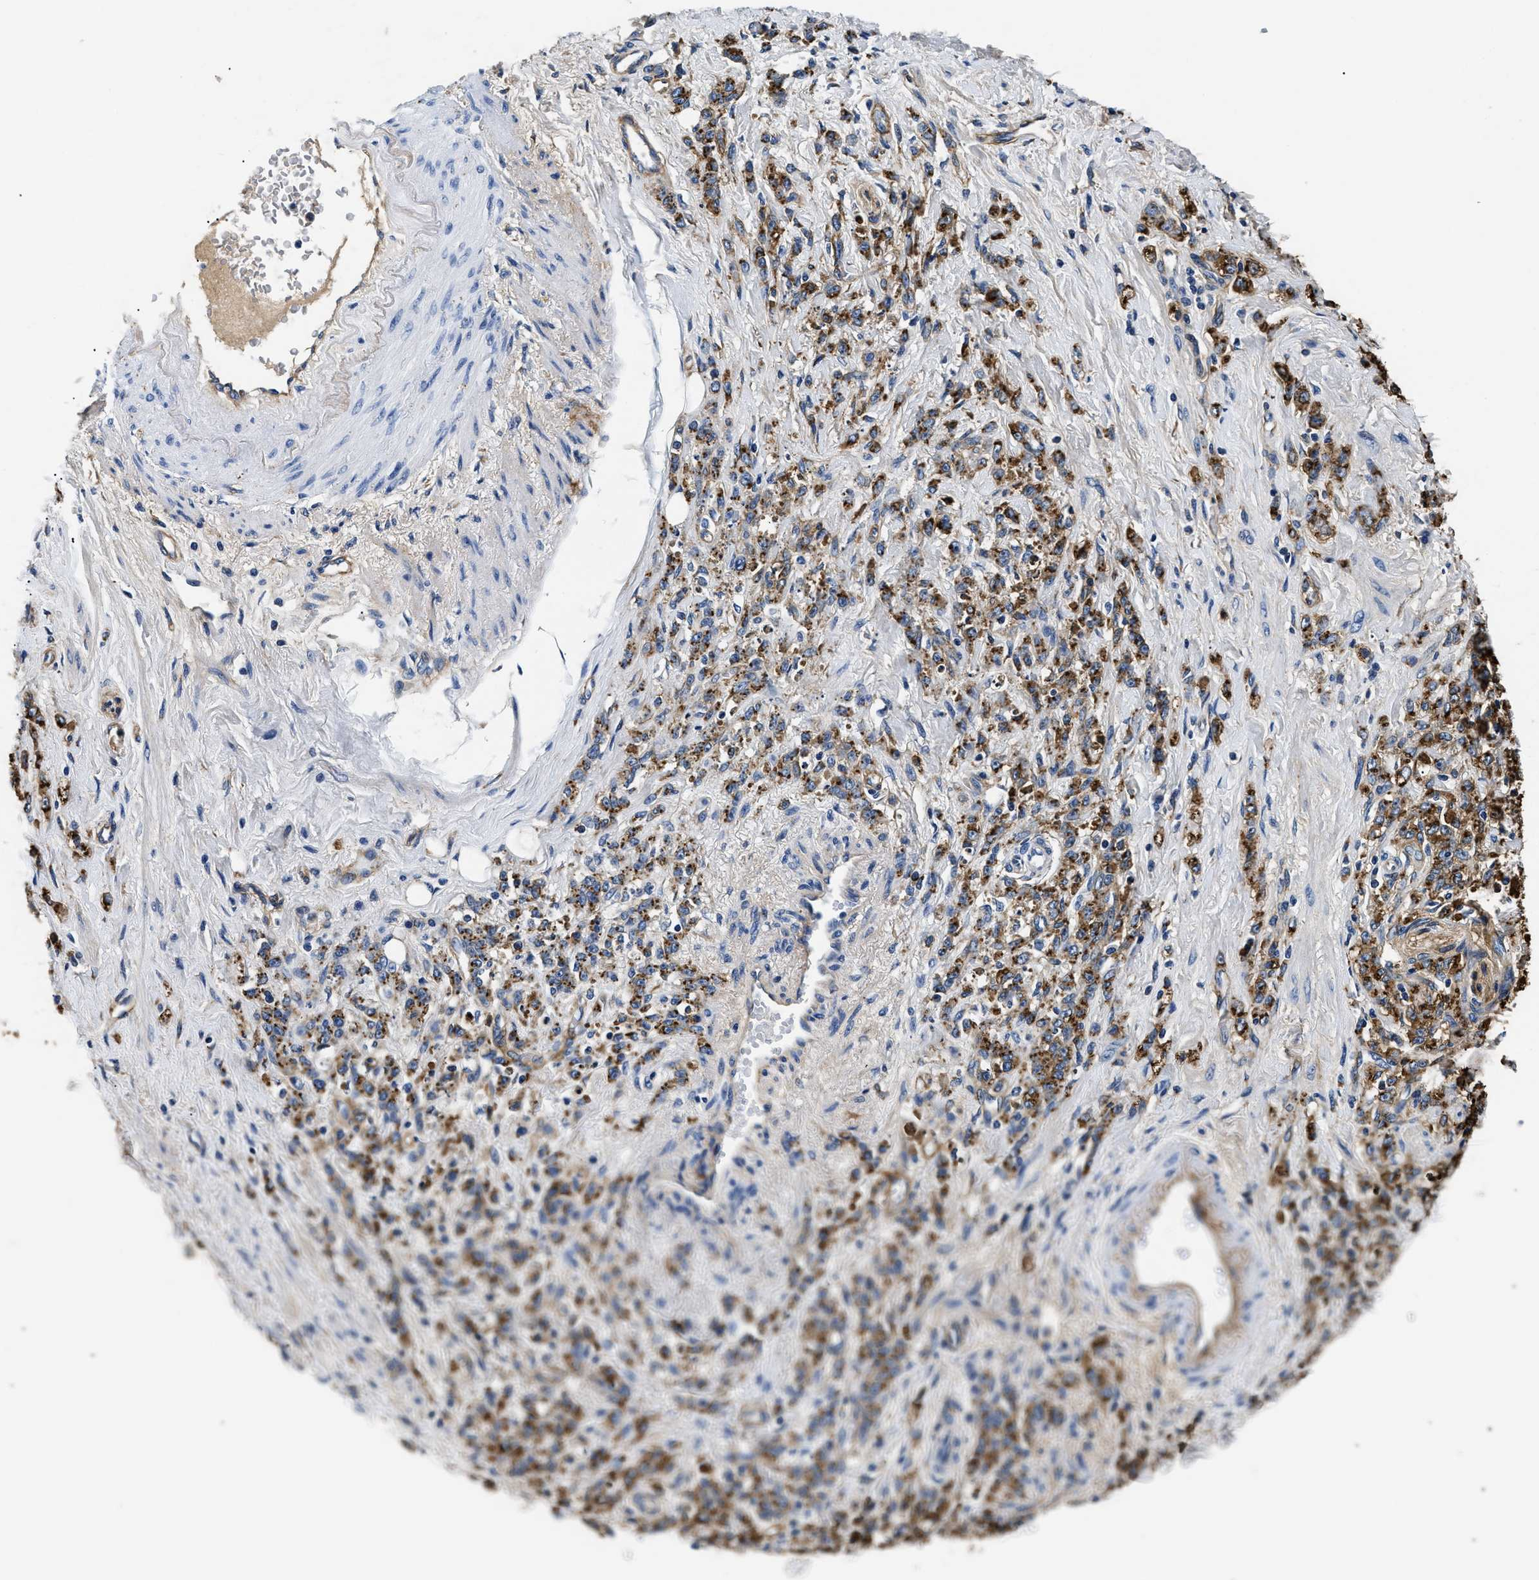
{"staining": {"intensity": "strong", "quantity": ">75%", "location": "cytoplasmic/membranous"}, "tissue": "stomach cancer", "cell_type": "Tumor cells", "image_type": "cancer", "snomed": [{"axis": "morphology", "description": "Adenocarcinoma, NOS"}, {"axis": "topography", "description": "Stomach"}], "caption": "There is high levels of strong cytoplasmic/membranous expression in tumor cells of adenocarcinoma (stomach), as demonstrated by immunohistochemical staining (brown color).", "gene": "LAMA3", "patient": {"sex": "male", "age": 82}}